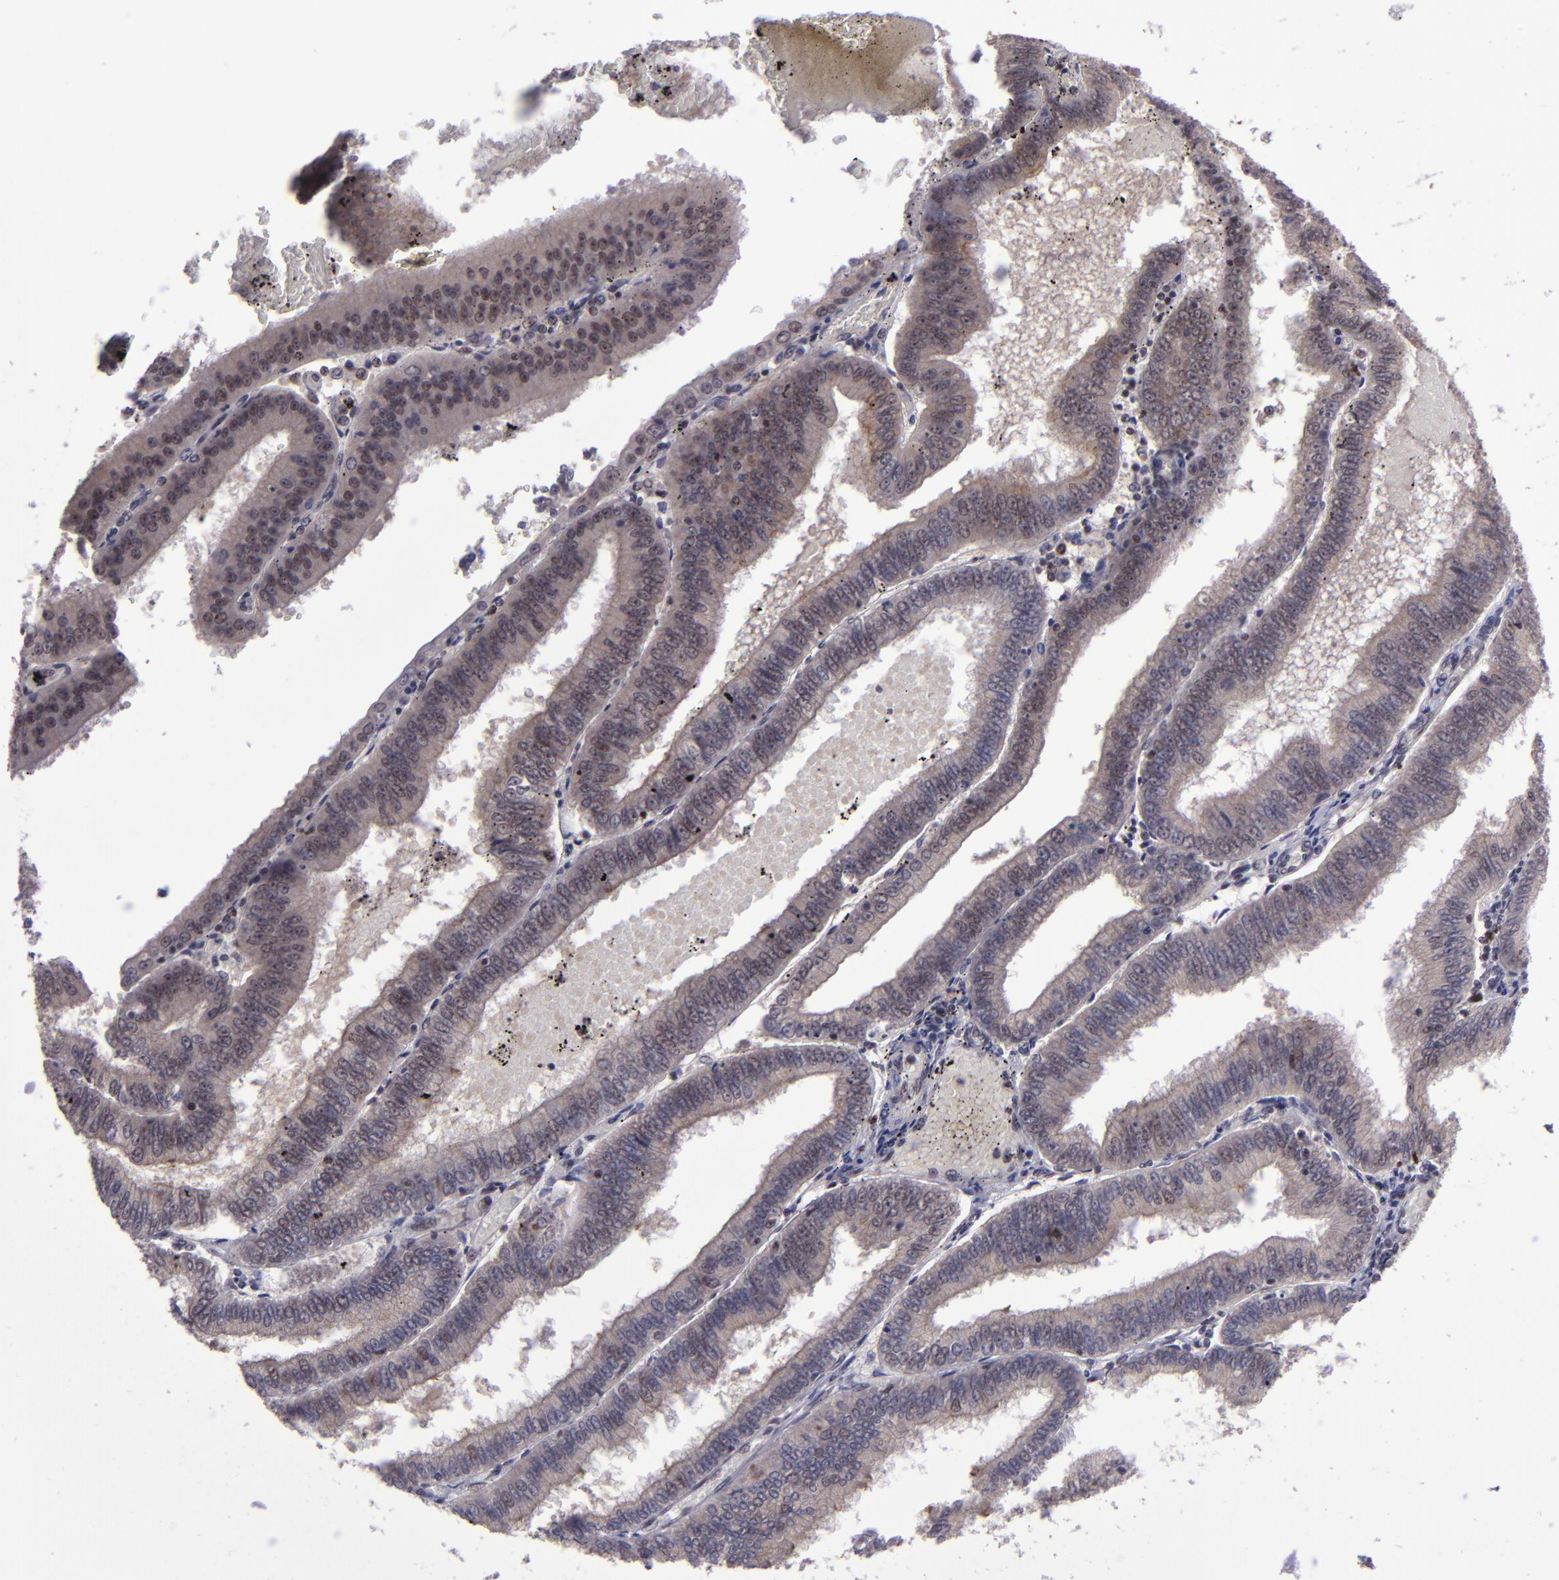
{"staining": {"intensity": "weak", "quantity": ">75%", "location": "cytoplasmic/membranous"}, "tissue": "endometrial cancer", "cell_type": "Tumor cells", "image_type": "cancer", "snomed": [{"axis": "morphology", "description": "Adenocarcinoma, NOS"}, {"axis": "topography", "description": "Endometrium"}], "caption": "Endometrial cancer stained for a protein (brown) displays weak cytoplasmic/membranous positive positivity in about >75% of tumor cells.", "gene": "PCNX4", "patient": {"sex": "female", "age": 66}}